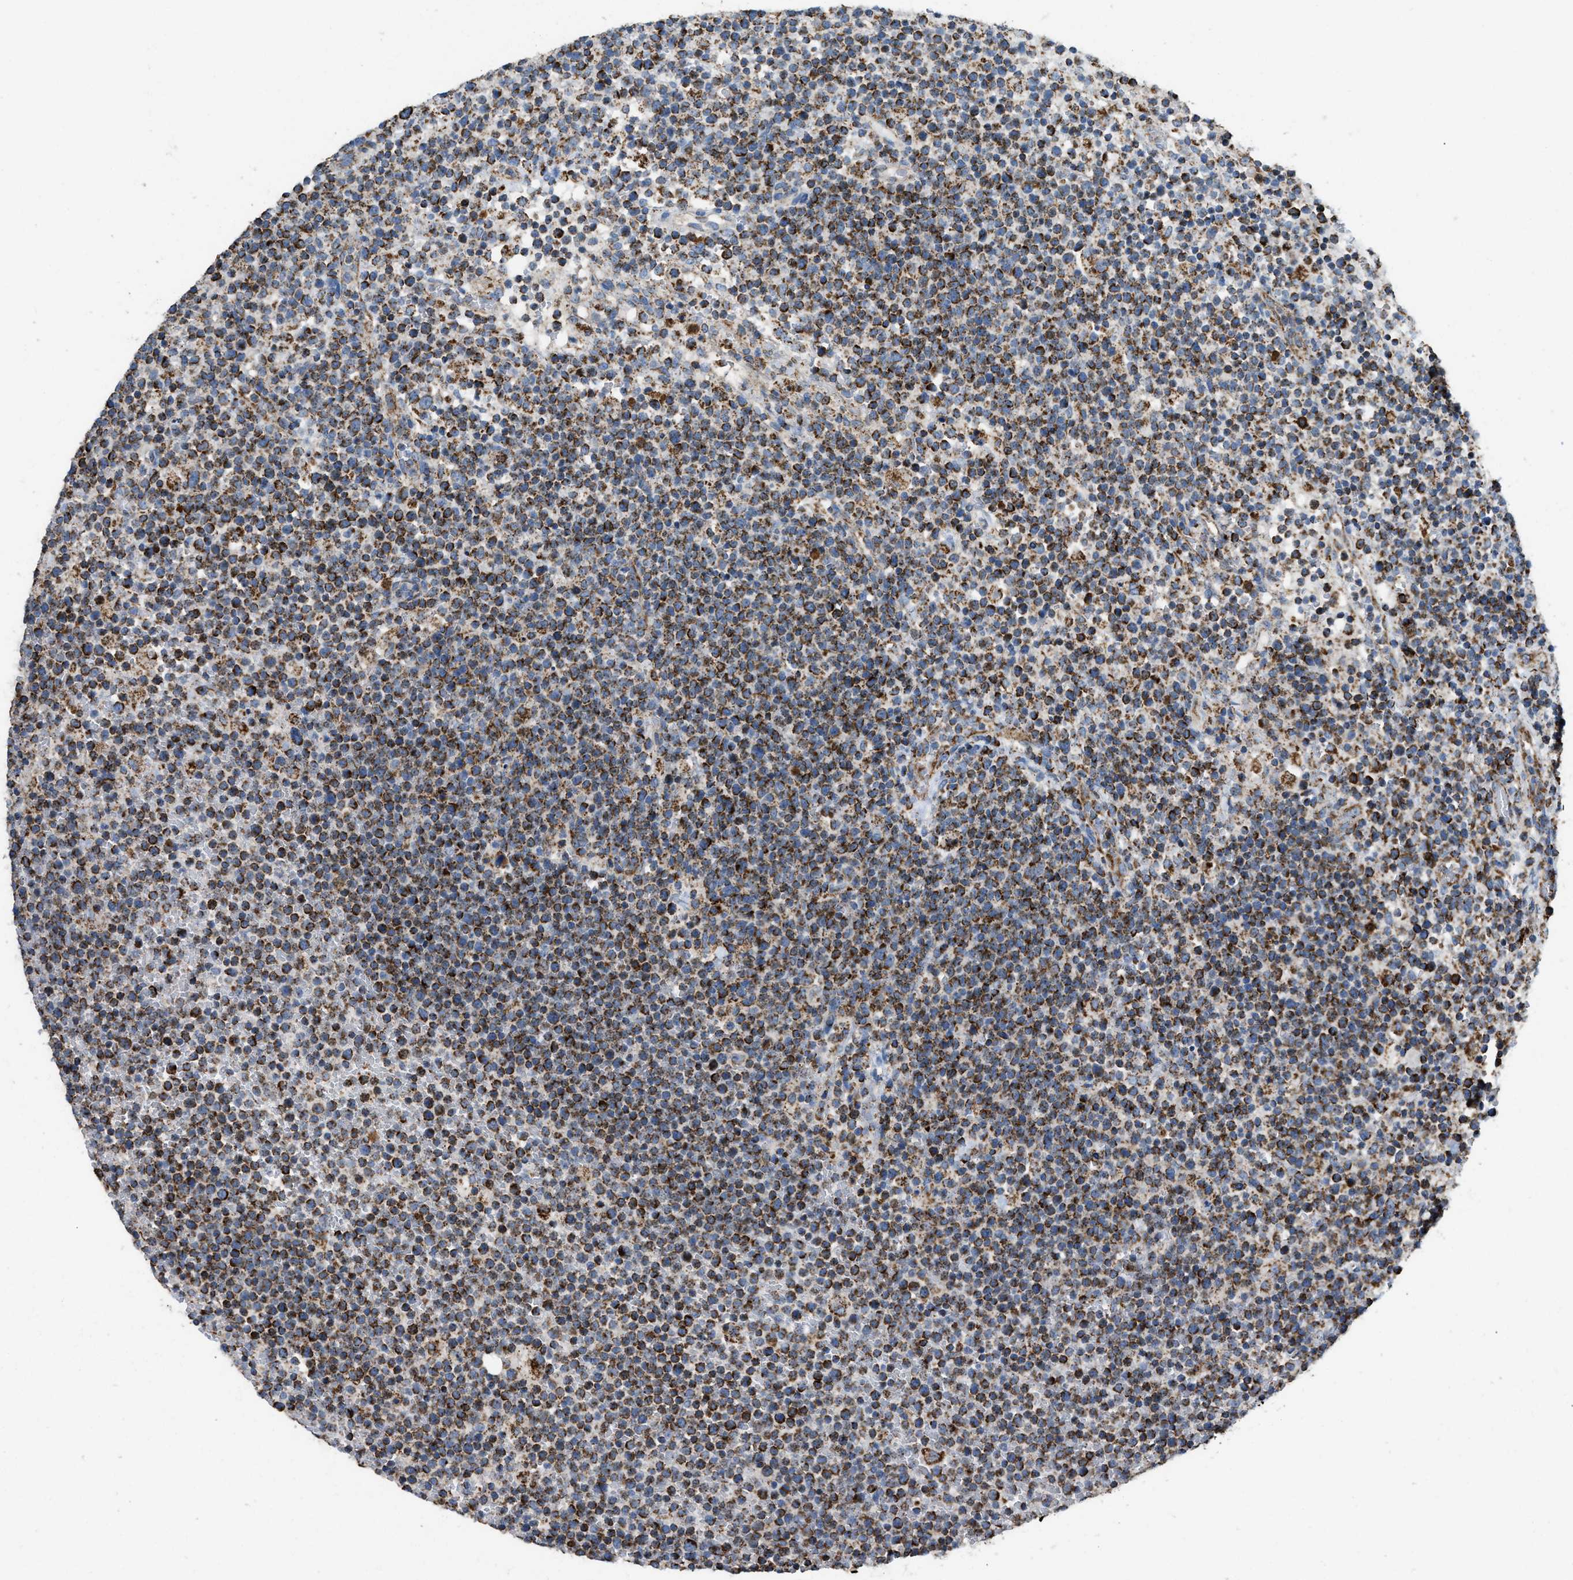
{"staining": {"intensity": "strong", "quantity": ">75%", "location": "cytoplasmic/membranous"}, "tissue": "lymphoma", "cell_type": "Tumor cells", "image_type": "cancer", "snomed": [{"axis": "morphology", "description": "Malignant lymphoma, non-Hodgkin's type, High grade"}, {"axis": "topography", "description": "Lymph node"}], "caption": "Tumor cells exhibit strong cytoplasmic/membranous expression in approximately >75% of cells in lymphoma.", "gene": "ETFB", "patient": {"sex": "male", "age": 61}}